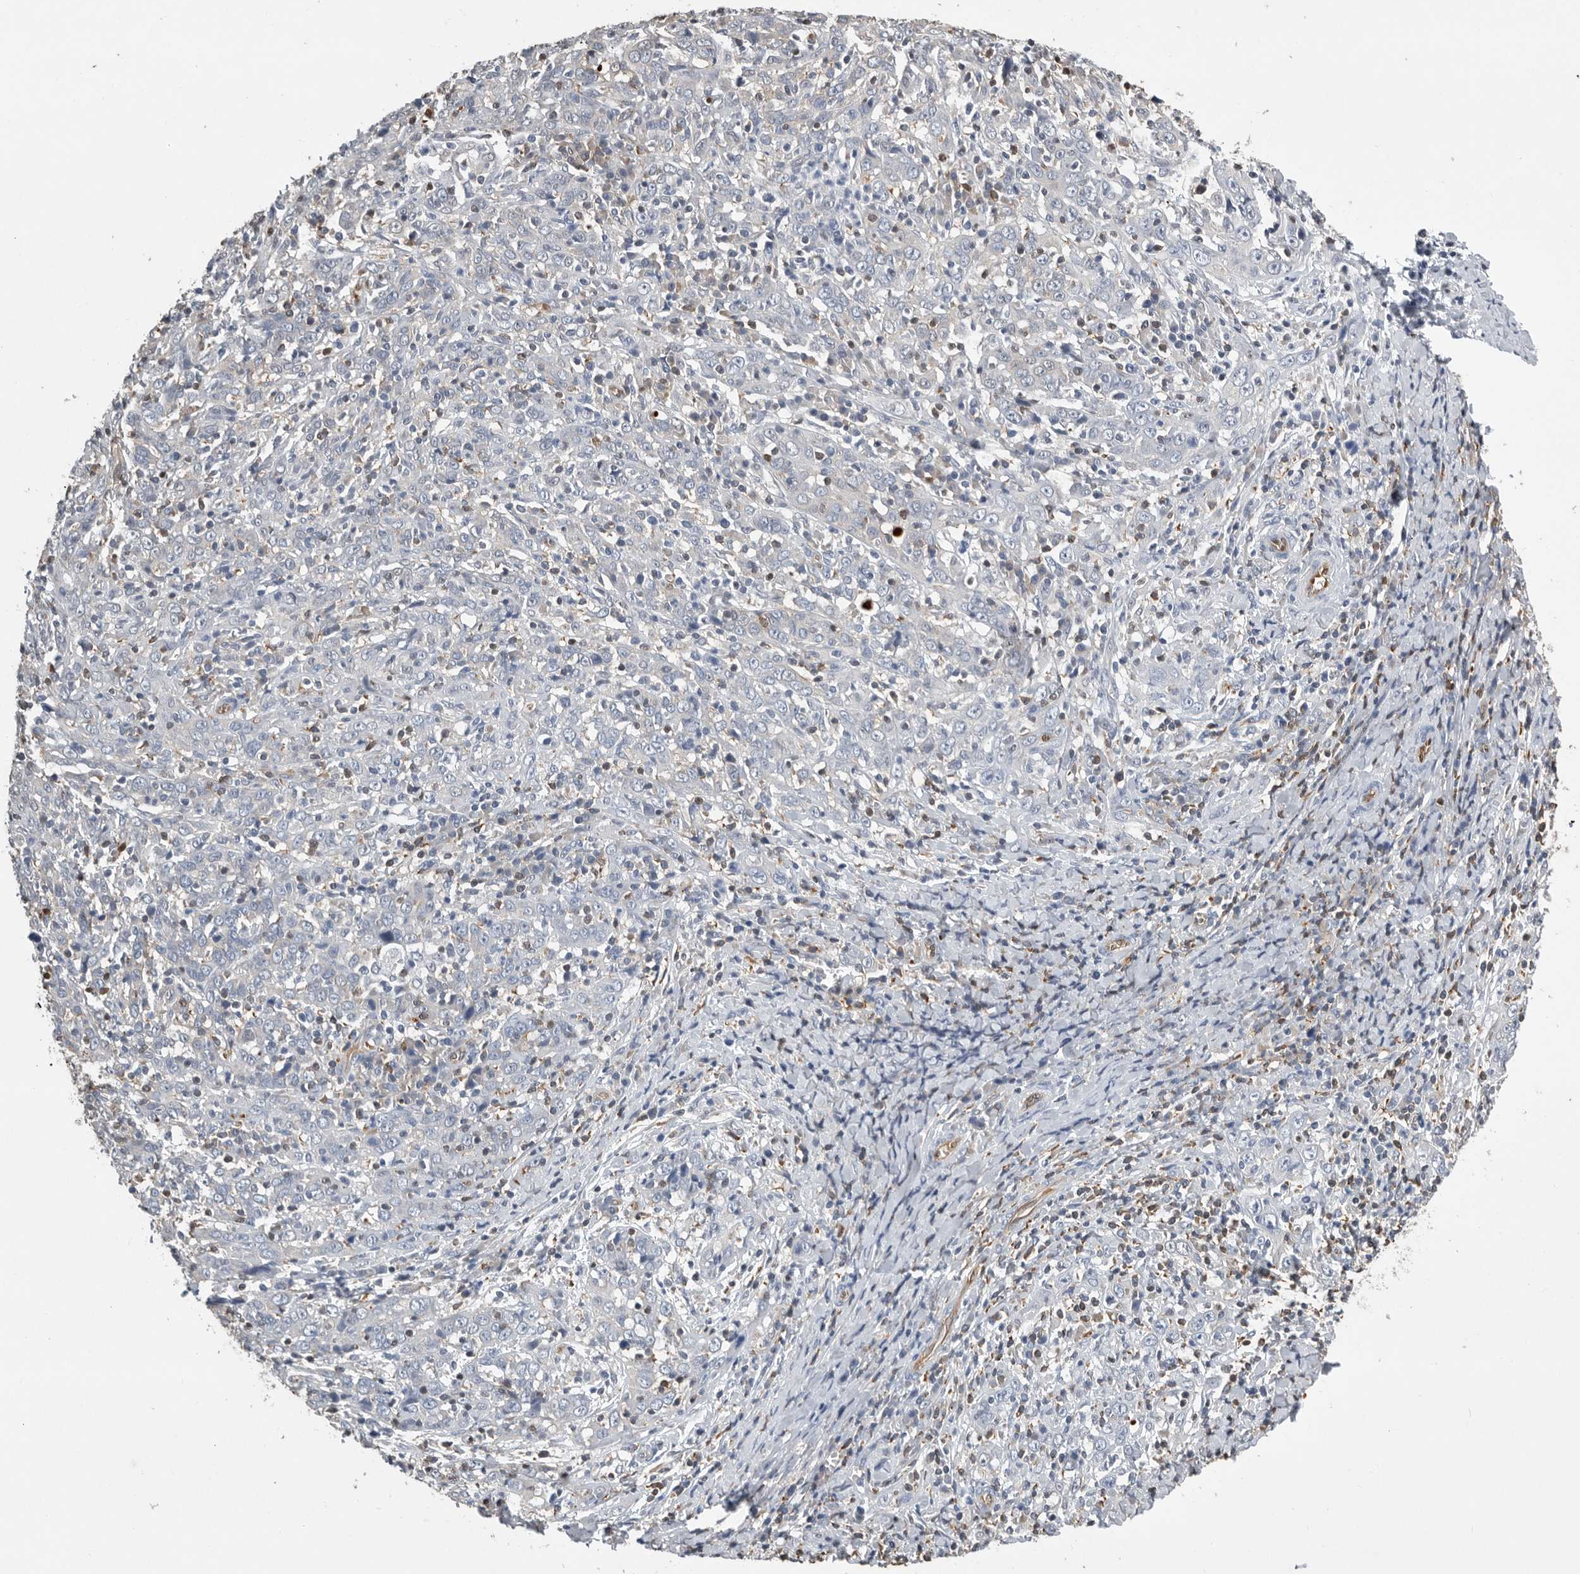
{"staining": {"intensity": "negative", "quantity": "none", "location": "none"}, "tissue": "cervical cancer", "cell_type": "Tumor cells", "image_type": "cancer", "snomed": [{"axis": "morphology", "description": "Squamous cell carcinoma, NOS"}, {"axis": "topography", "description": "Cervix"}], "caption": "This is an immunohistochemistry (IHC) photomicrograph of squamous cell carcinoma (cervical). There is no staining in tumor cells.", "gene": "PDCD4", "patient": {"sex": "female", "age": 46}}